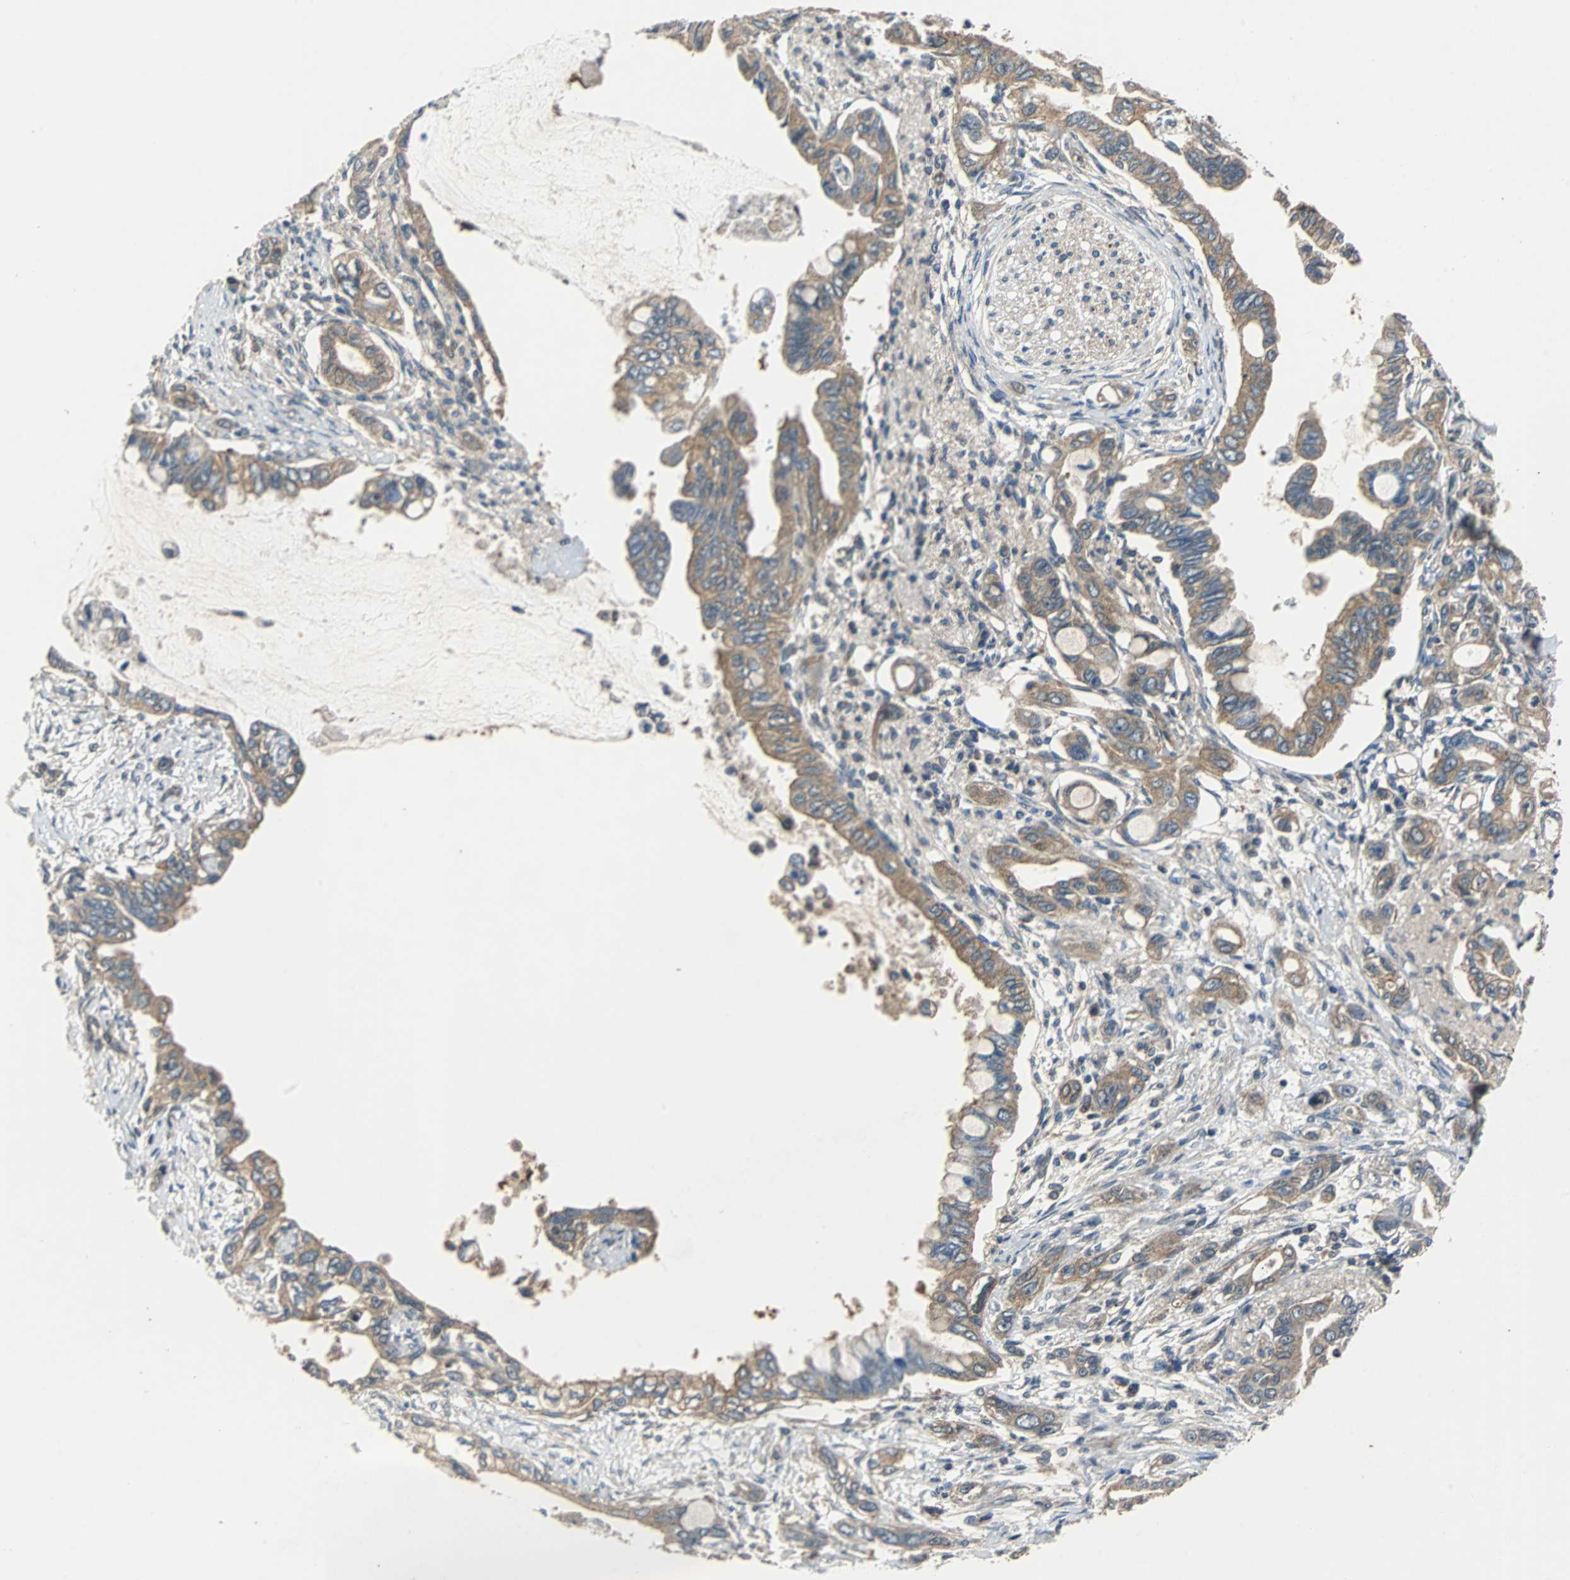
{"staining": {"intensity": "moderate", "quantity": ">75%", "location": "cytoplasmic/membranous"}, "tissue": "pancreatic cancer", "cell_type": "Tumor cells", "image_type": "cancer", "snomed": [{"axis": "morphology", "description": "Adenocarcinoma, NOS"}, {"axis": "topography", "description": "Pancreas"}], "caption": "This micrograph shows immunohistochemistry (IHC) staining of pancreatic cancer, with medium moderate cytoplasmic/membranous staining in approximately >75% of tumor cells.", "gene": "VBP1", "patient": {"sex": "female", "age": 60}}